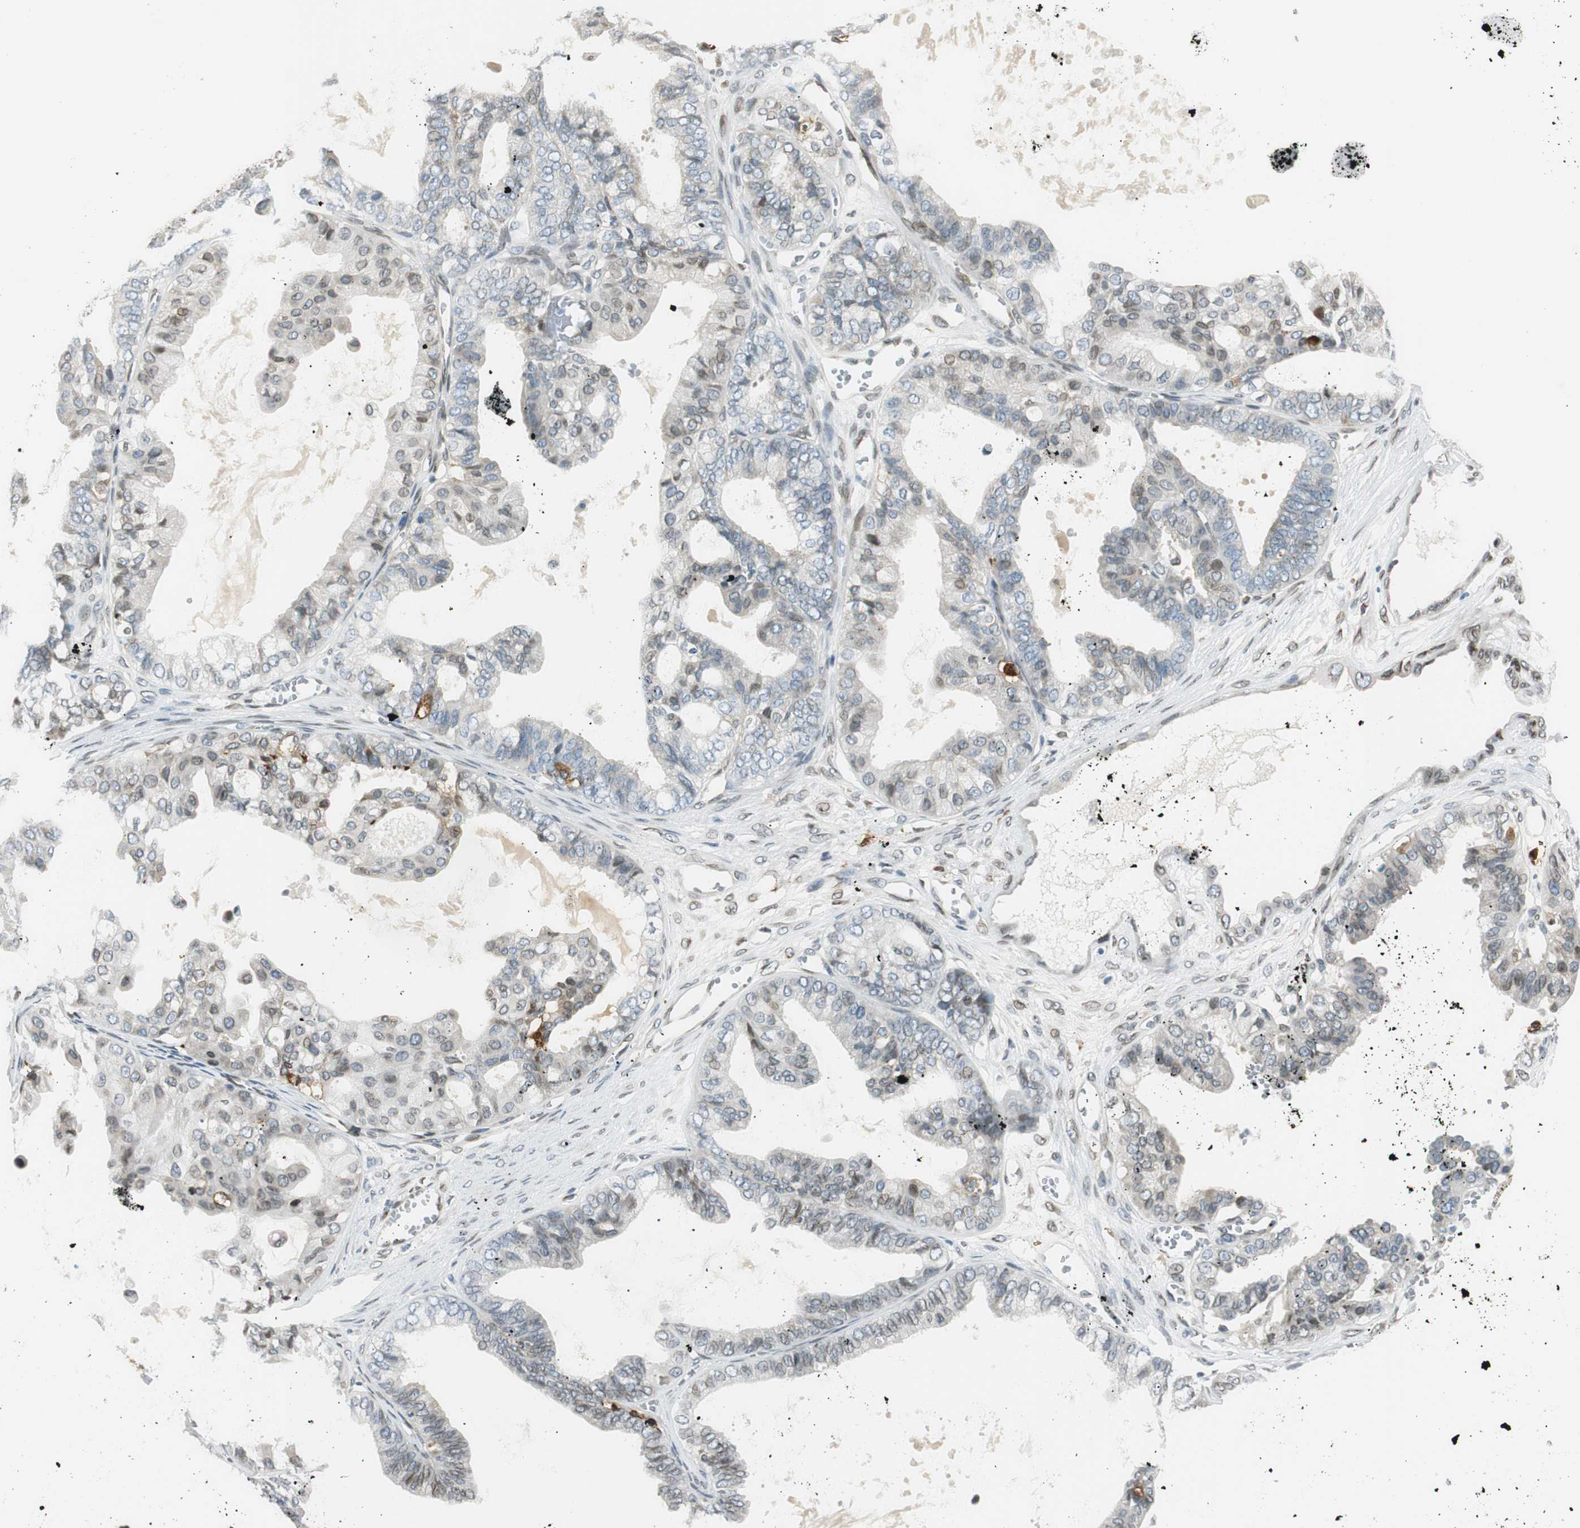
{"staining": {"intensity": "weak", "quantity": "<25%", "location": "cytoplasmic/membranous"}, "tissue": "ovarian cancer", "cell_type": "Tumor cells", "image_type": "cancer", "snomed": [{"axis": "morphology", "description": "Carcinoma, NOS"}, {"axis": "morphology", "description": "Carcinoma, endometroid"}, {"axis": "topography", "description": "Ovary"}], "caption": "This is a micrograph of IHC staining of ovarian cancer (endometroid carcinoma), which shows no positivity in tumor cells.", "gene": "TMEM260", "patient": {"sex": "female", "age": 50}}